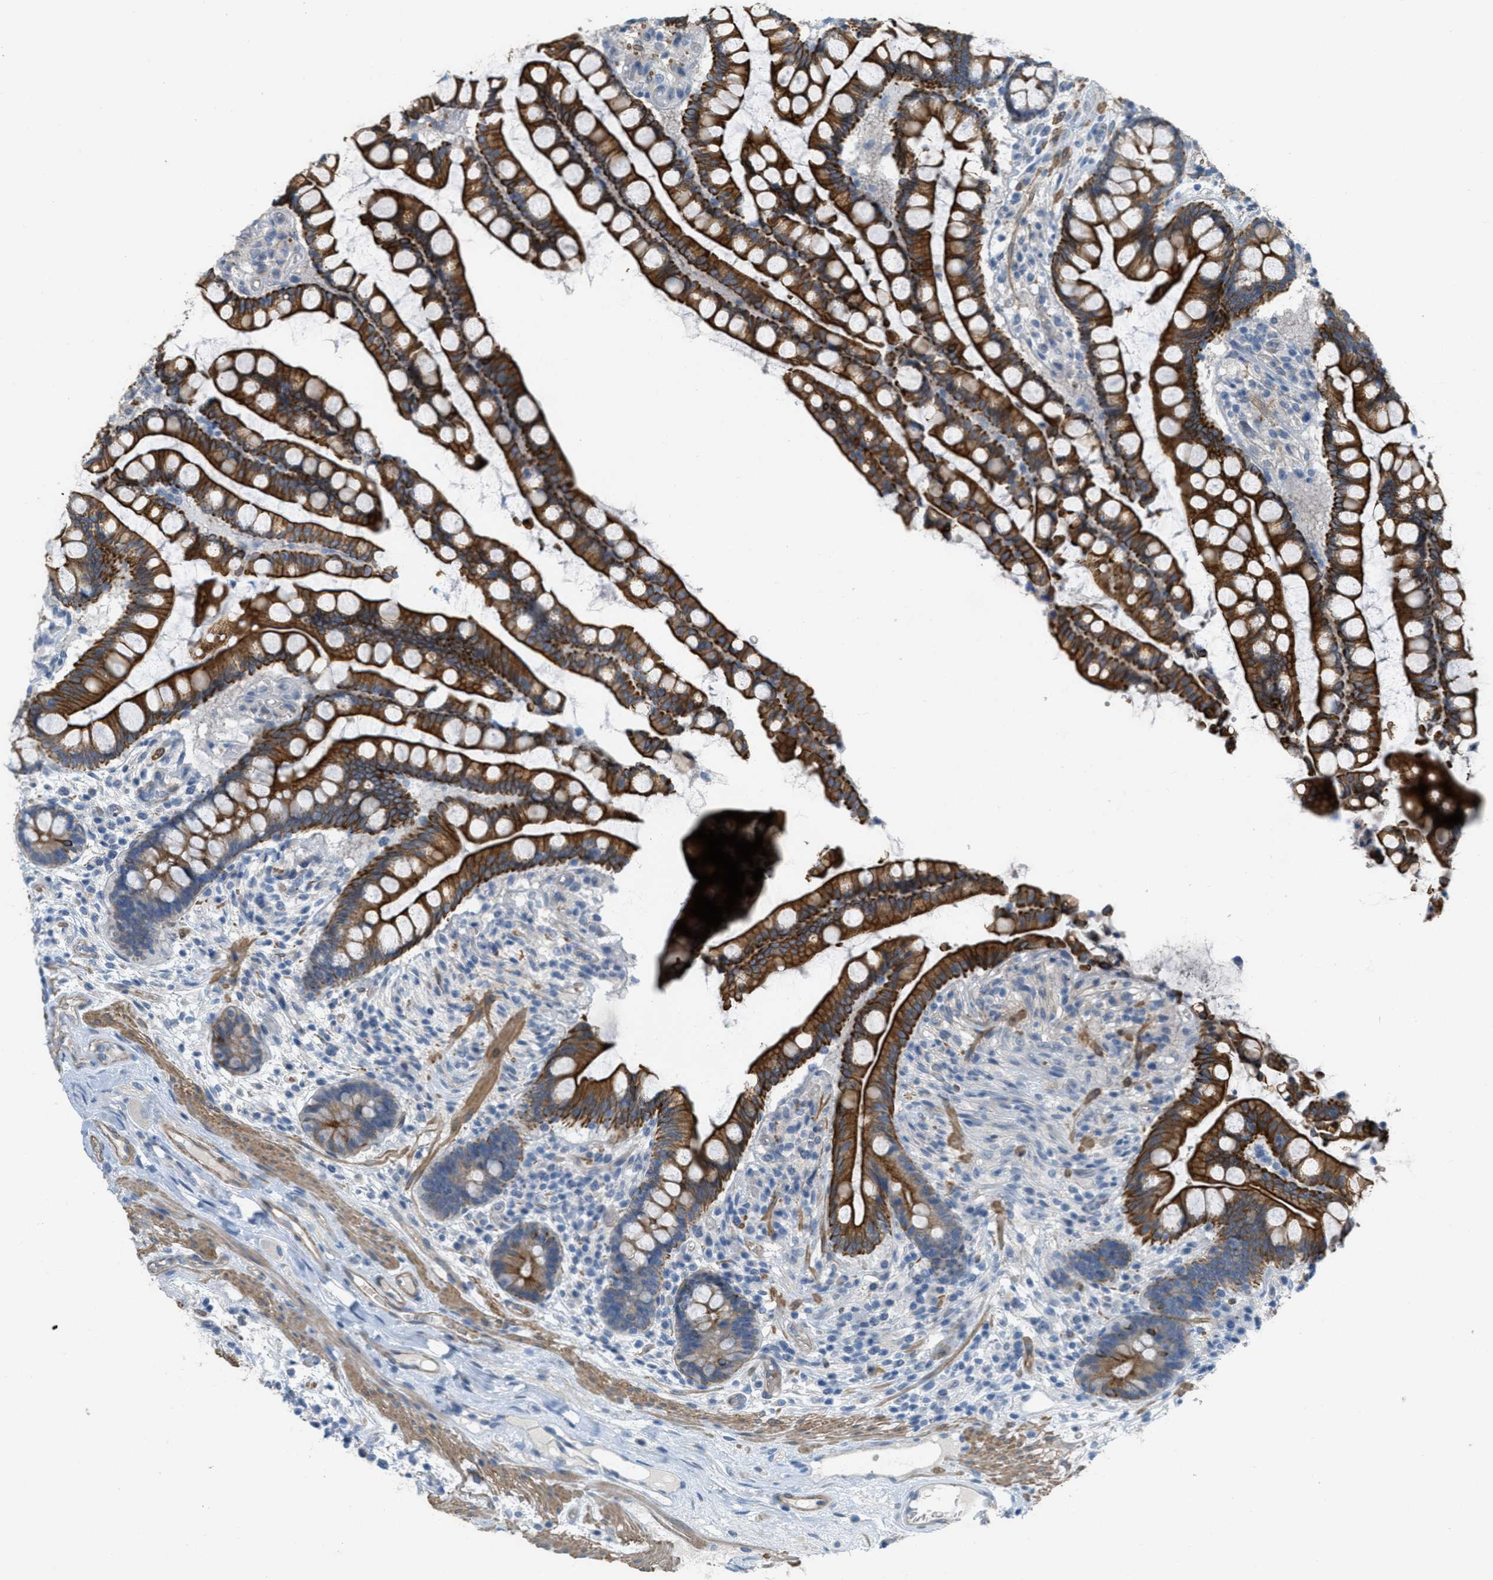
{"staining": {"intensity": "moderate", "quantity": ">75%", "location": "cytoplasmic/membranous"}, "tissue": "colon", "cell_type": "Endothelial cells", "image_type": "normal", "snomed": [{"axis": "morphology", "description": "Normal tissue, NOS"}, {"axis": "topography", "description": "Colon"}], "caption": "Brown immunohistochemical staining in normal human colon demonstrates moderate cytoplasmic/membranous staining in about >75% of endothelial cells.", "gene": "MRS2", "patient": {"sex": "male", "age": 73}}